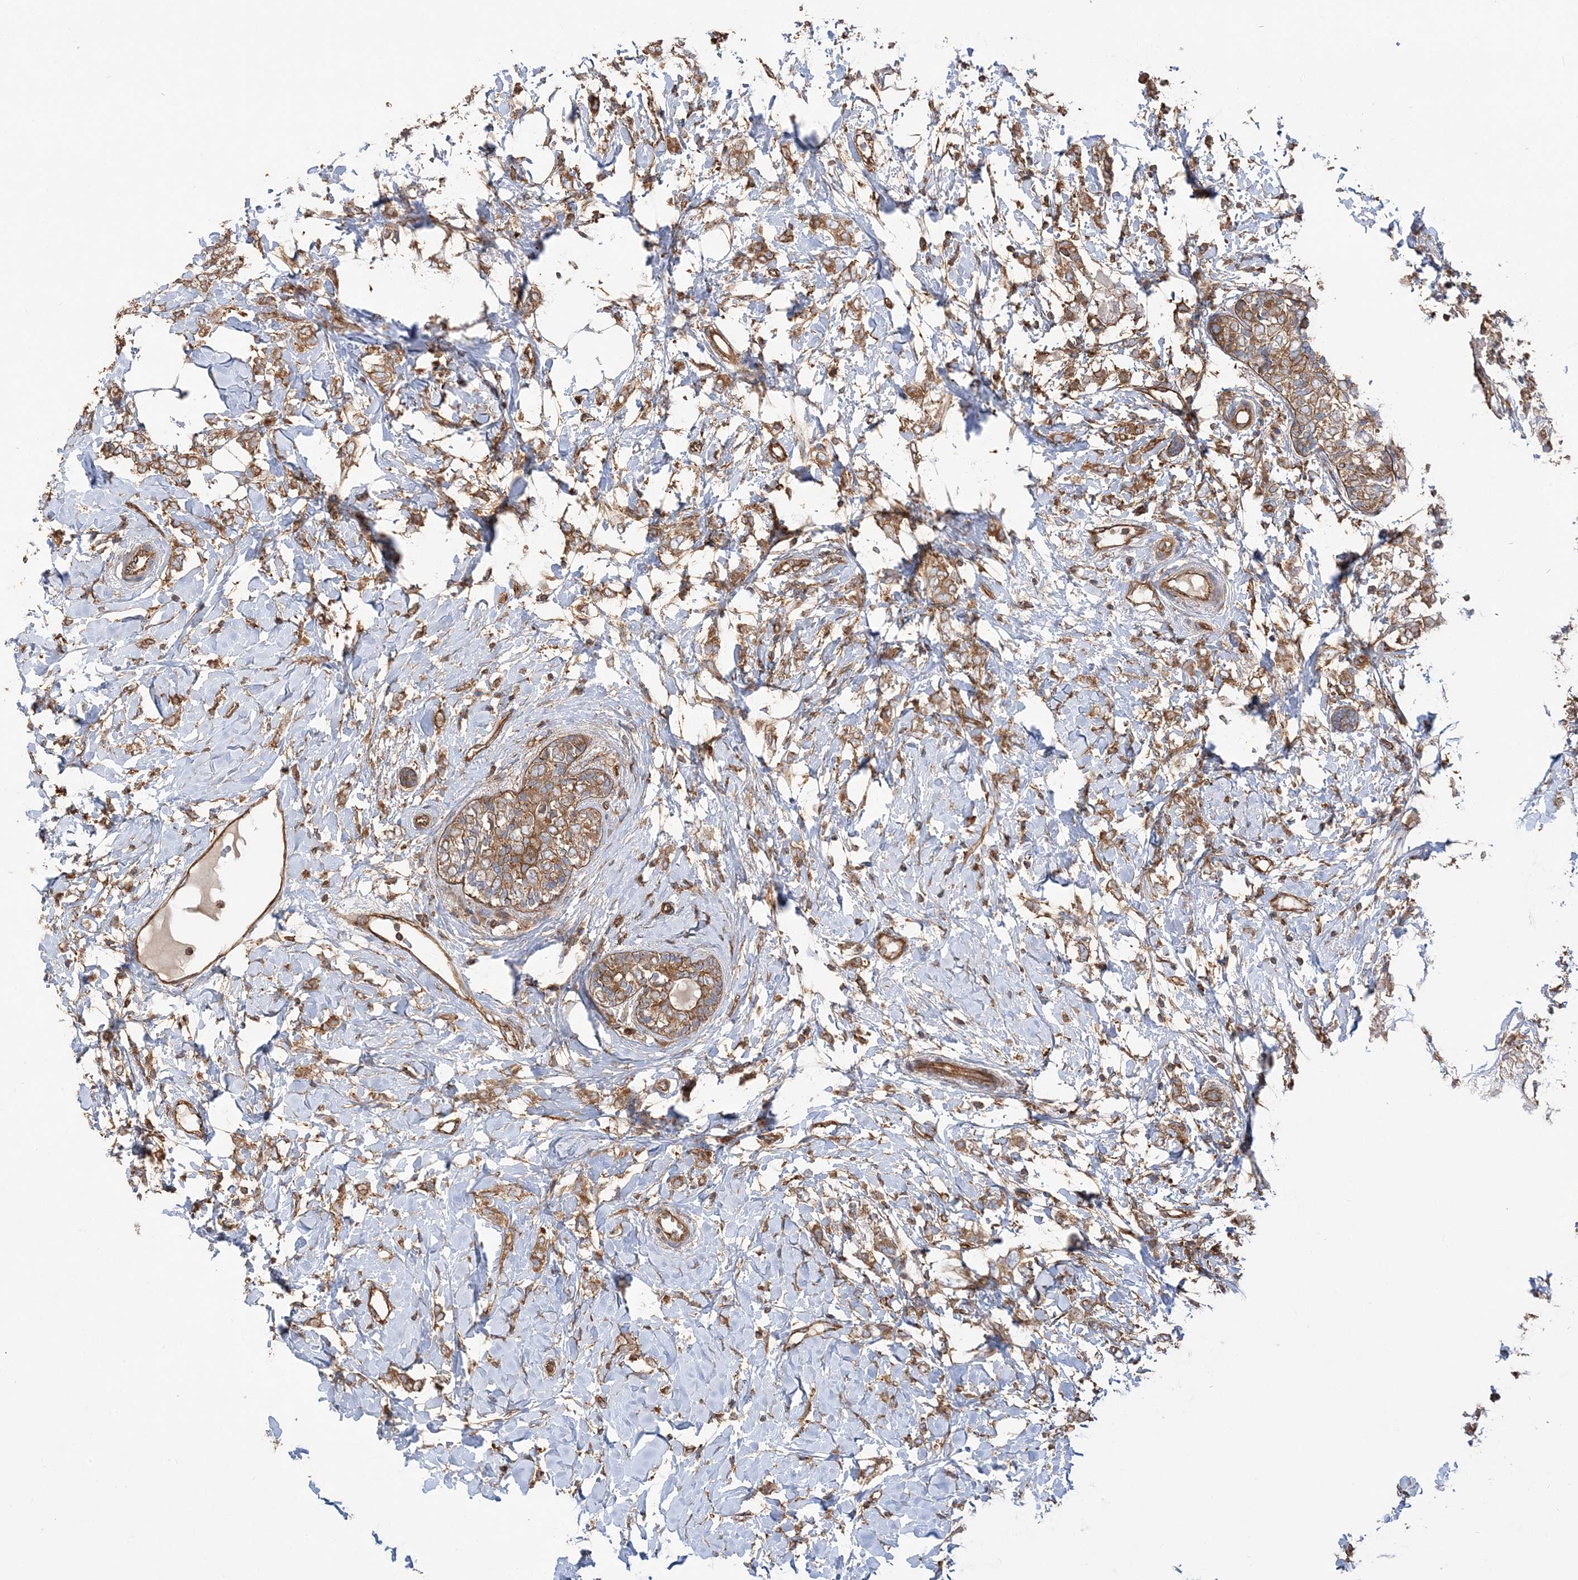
{"staining": {"intensity": "moderate", "quantity": ">75%", "location": "cytoplasmic/membranous"}, "tissue": "breast cancer", "cell_type": "Tumor cells", "image_type": "cancer", "snomed": [{"axis": "morphology", "description": "Normal tissue, NOS"}, {"axis": "morphology", "description": "Lobular carcinoma"}, {"axis": "topography", "description": "Breast"}], "caption": "This histopathology image demonstrates immunohistochemistry staining of human lobular carcinoma (breast), with medium moderate cytoplasmic/membranous positivity in about >75% of tumor cells.", "gene": "TBC1D5", "patient": {"sex": "female", "age": 47}}